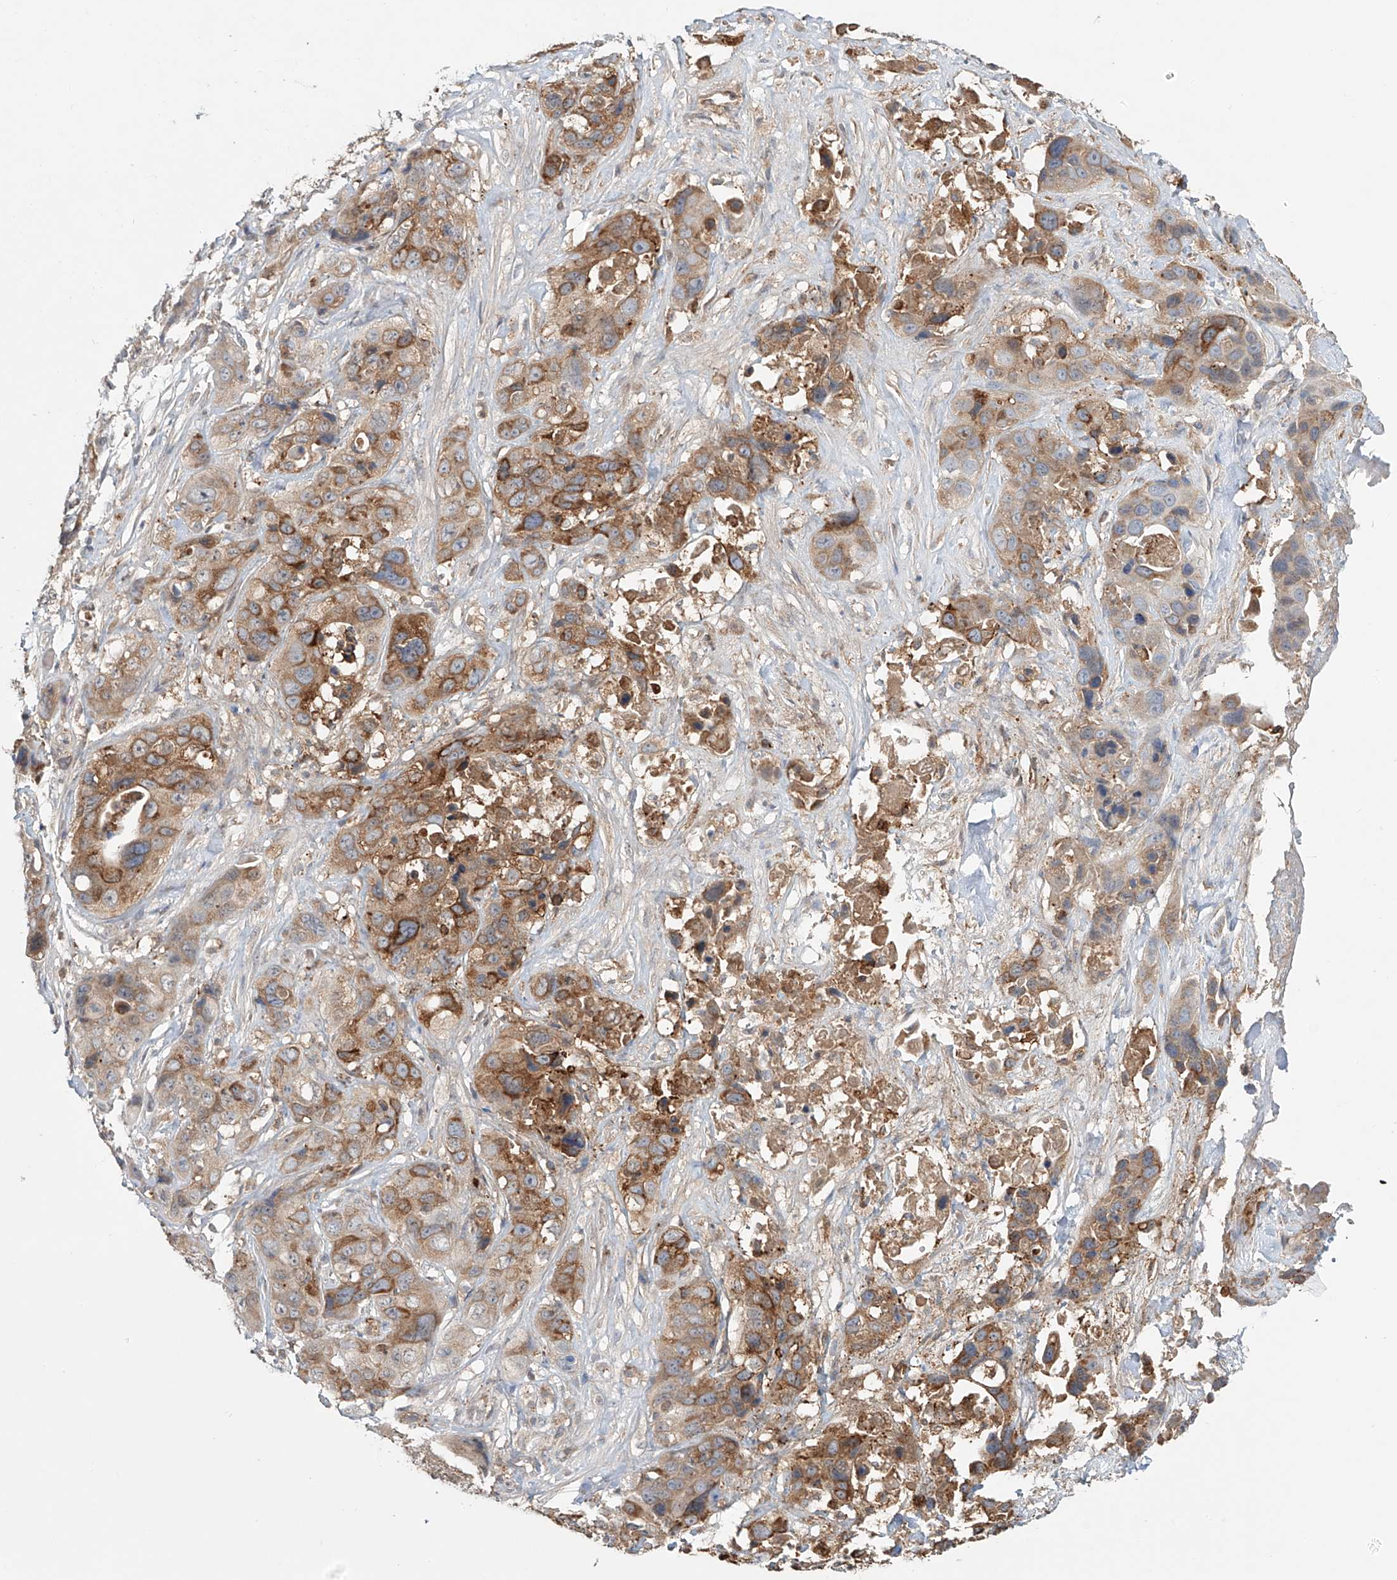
{"staining": {"intensity": "moderate", "quantity": ">75%", "location": "cytoplasmic/membranous"}, "tissue": "liver cancer", "cell_type": "Tumor cells", "image_type": "cancer", "snomed": [{"axis": "morphology", "description": "Cholangiocarcinoma"}, {"axis": "topography", "description": "Liver"}], "caption": "Human liver cancer (cholangiocarcinoma) stained with a brown dye displays moderate cytoplasmic/membranous positive staining in about >75% of tumor cells.", "gene": "ERO1A", "patient": {"sex": "female", "age": 61}}